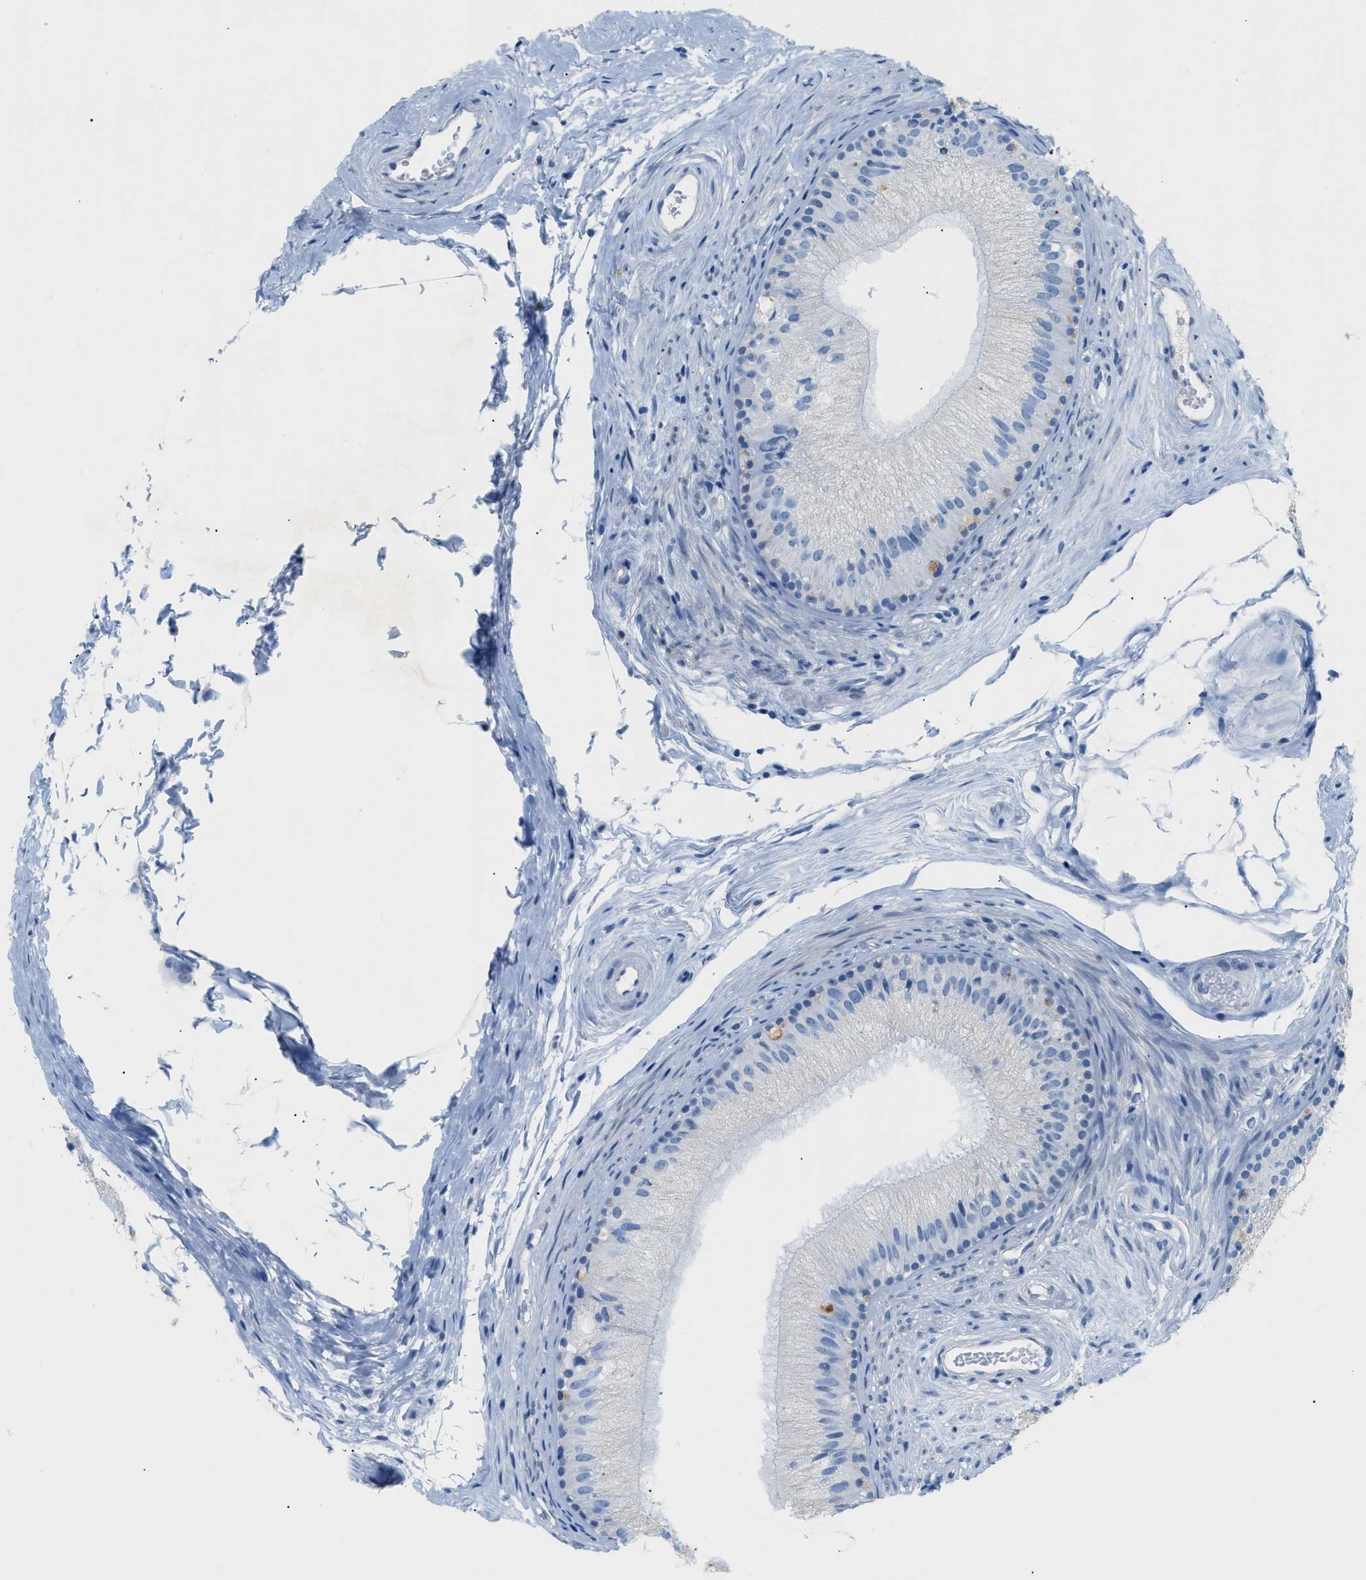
{"staining": {"intensity": "moderate", "quantity": "<25%", "location": "cytoplasmic/membranous"}, "tissue": "epididymis", "cell_type": "Glandular cells", "image_type": "normal", "snomed": [{"axis": "morphology", "description": "Normal tissue, NOS"}, {"axis": "topography", "description": "Epididymis"}], "caption": "A low amount of moderate cytoplasmic/membranous staining is present in about <25% of glandular cells in normal epididymis. The protein of interest is shown in brown color, while the nuclei are stained blue.", "gene": "FDCSP", "patient": {"sex": "male", "age": 56}}